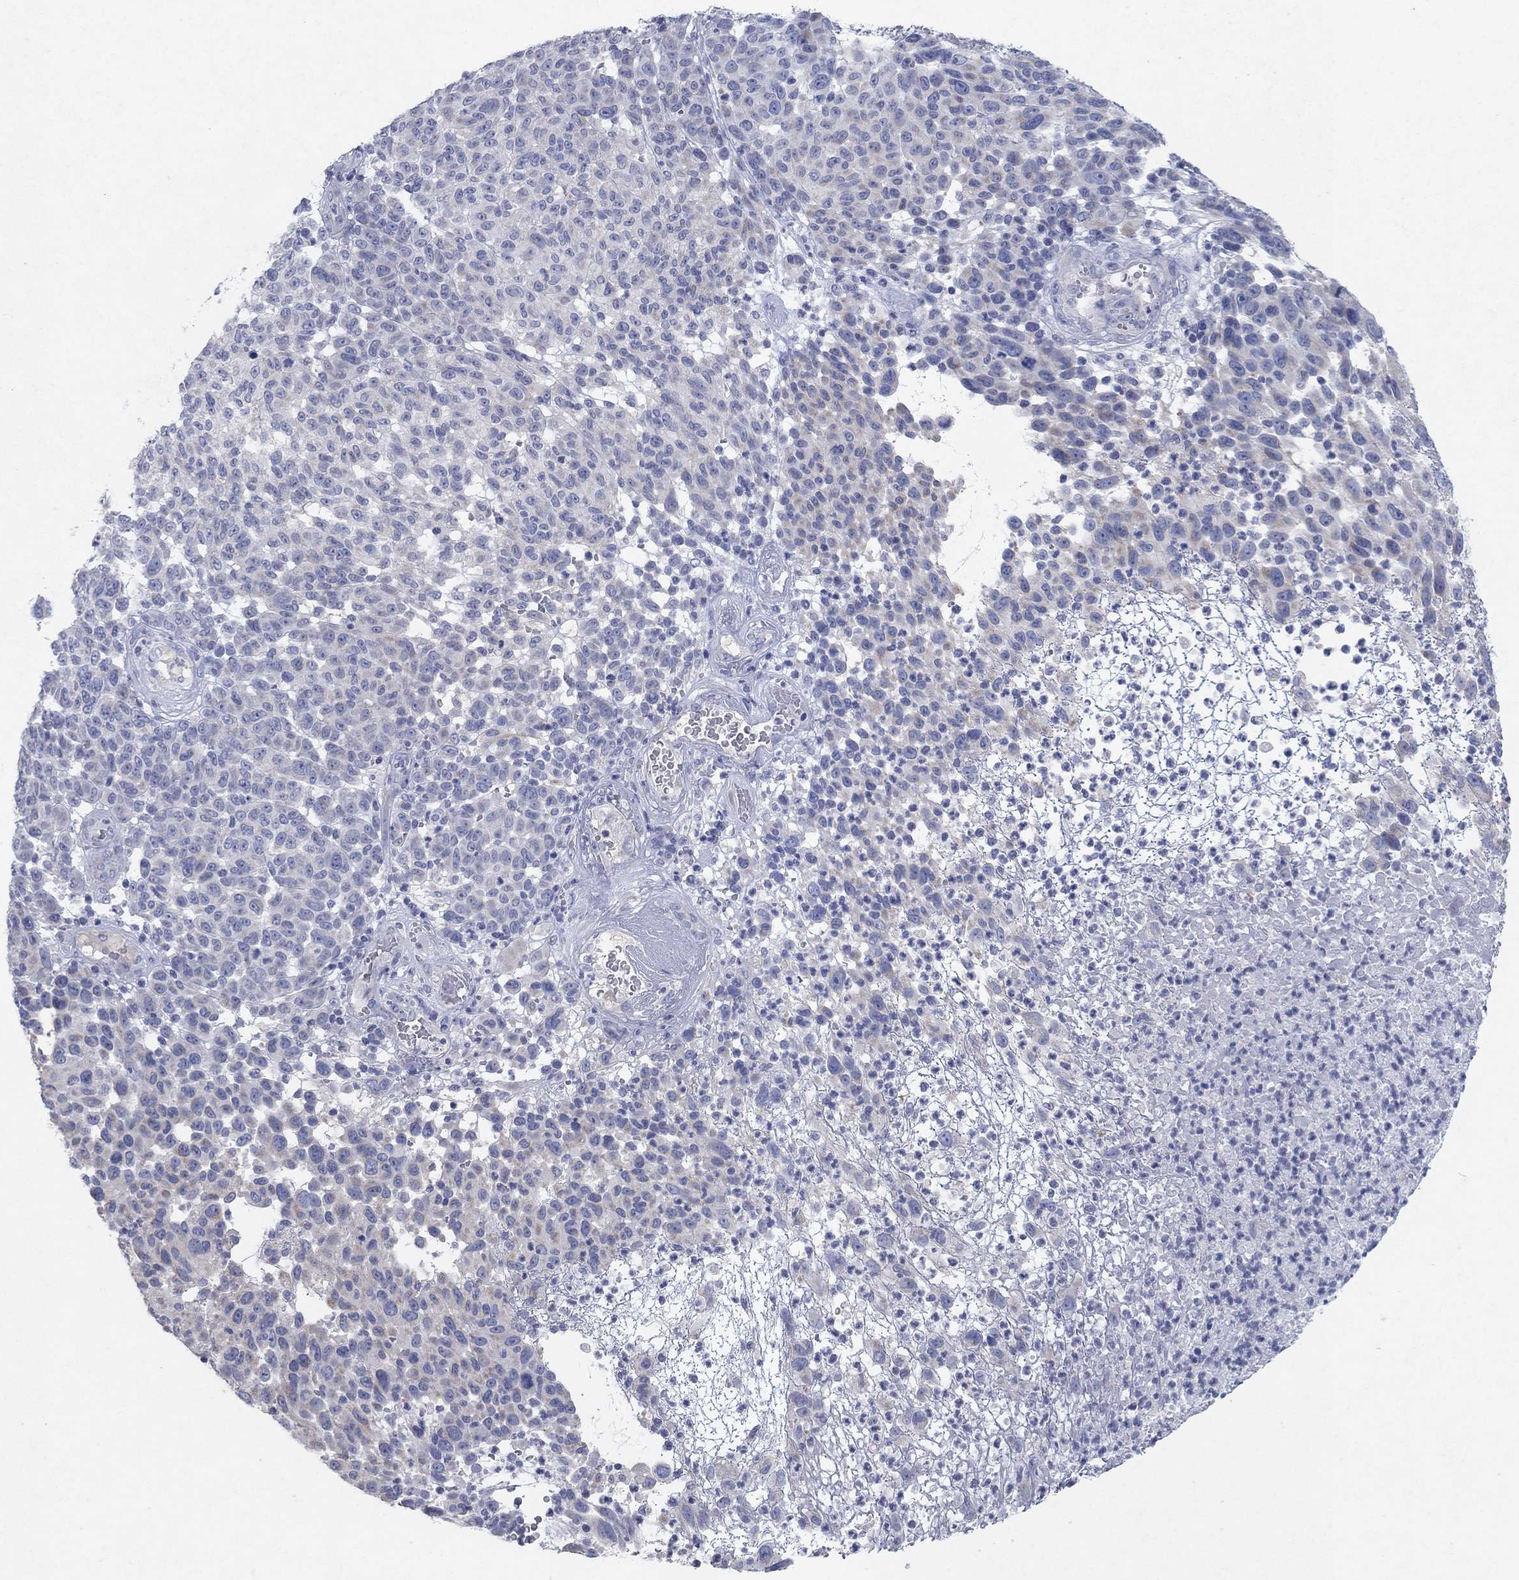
{"staining": {"intensity": "negative", "quantity": "none", "location": "none"}, "tissue": "melanoma", "cell_type": "Tumor cells", "image_type": "cancer", "snomed": [{"axis": "morphology", "description": "Malignant melanoma, NOS"}, {"axis": "topography", "description": "Skin"}], "caption": "This is an immunohistochemistry (IHC) photomicrograph of human malignant melanoma. There is no positivity in tumor cells.", "gene": "KRT40", "patient": {"sex": "male", "age": 59}}